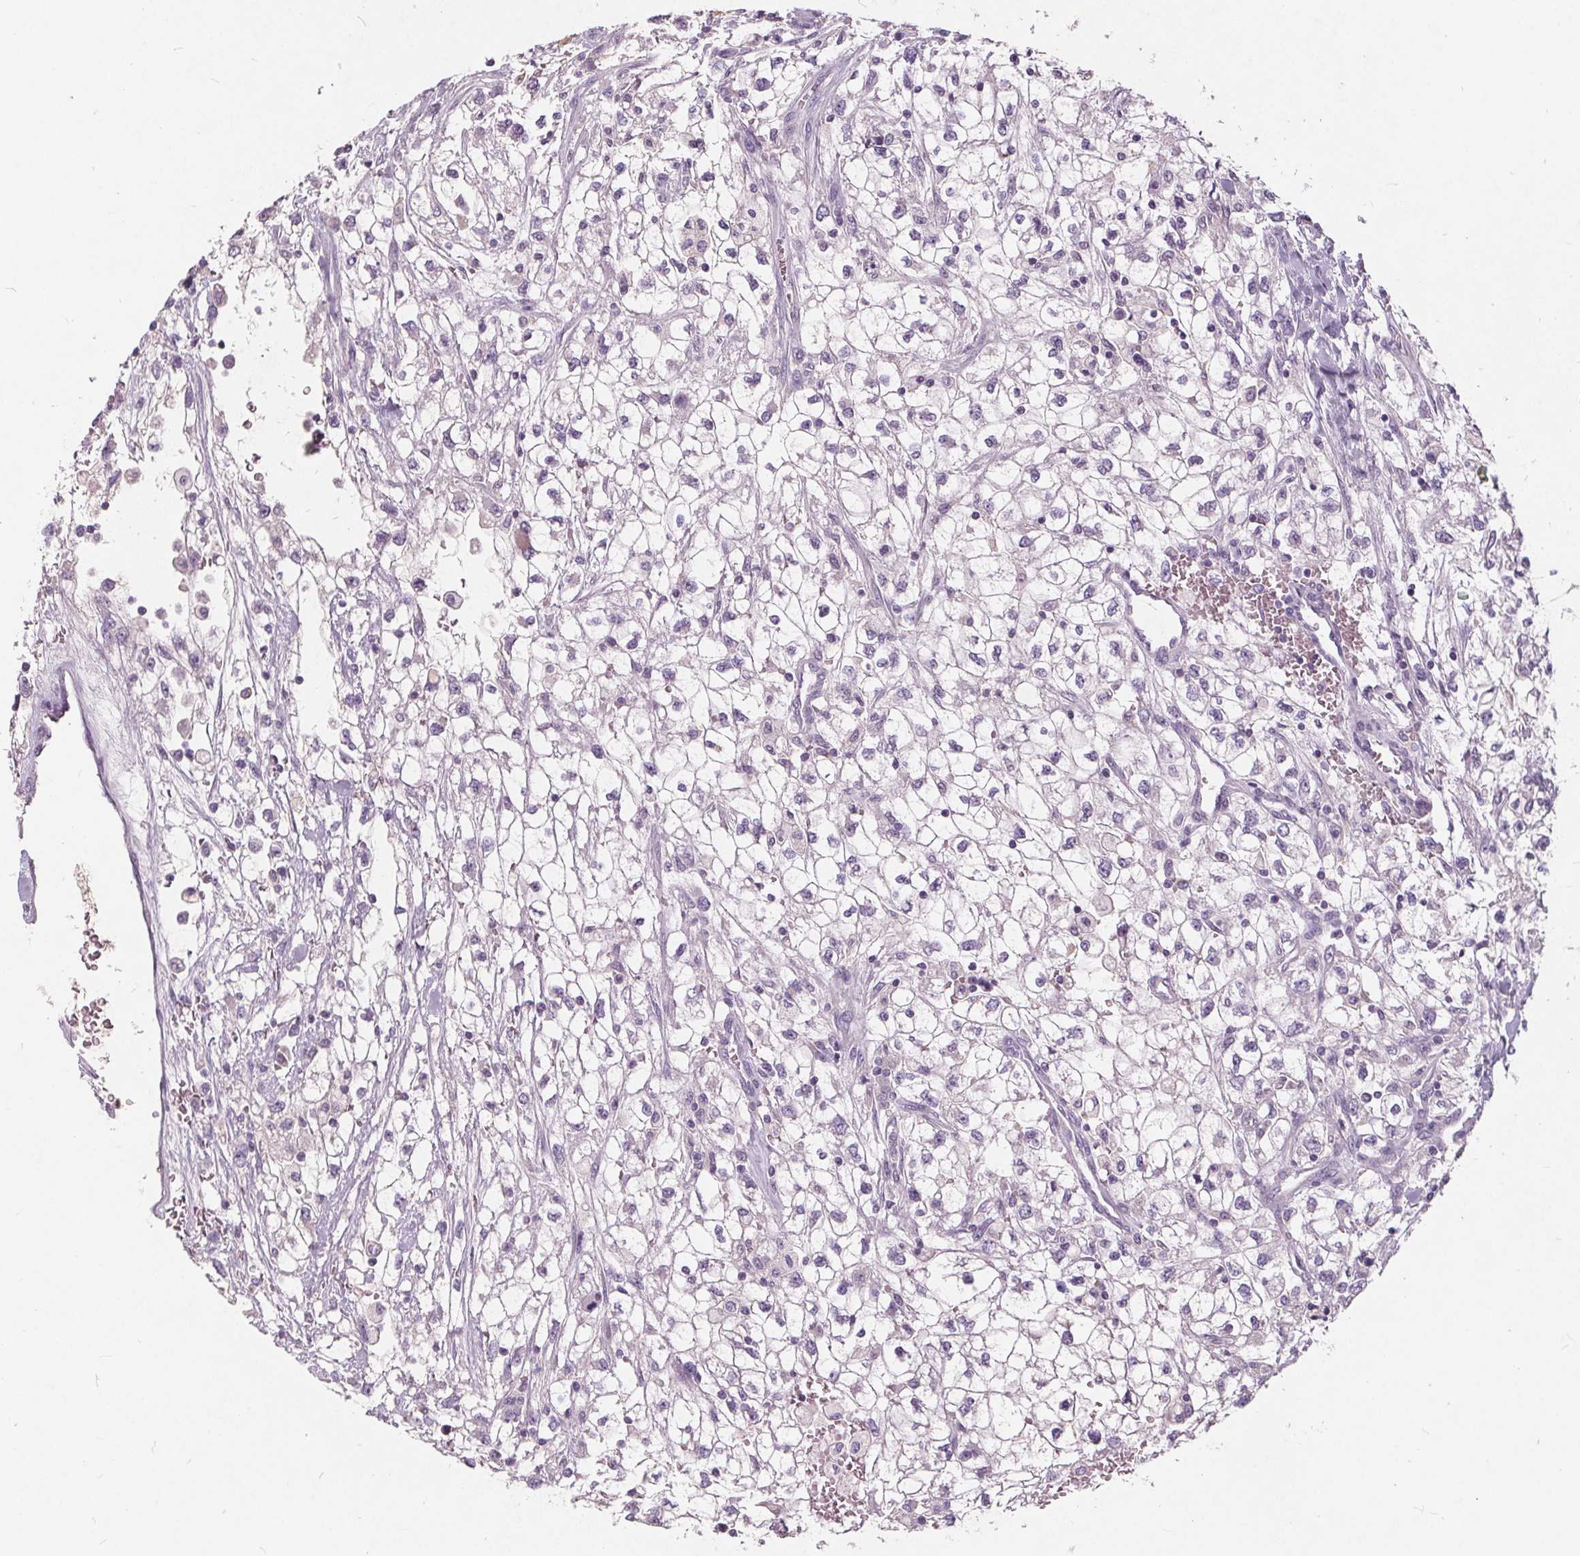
{"staining": {"intensity": "negative", "quantity": "none", "location": "none"}, "tissue": "renal cancer", "cell_type": "Tumor cells", "image_type": "cancer", "snomed": [{"axis": "morphology", "description": "Adenocarcinoma, NOS"}, {"axis": "topography", "description": "Kidney"}], "caption": "Tumor cells show no significant positivity in renal cancer.", "gene": "PLA2G2E", "patient": {"sex": "male", "age": 59}}